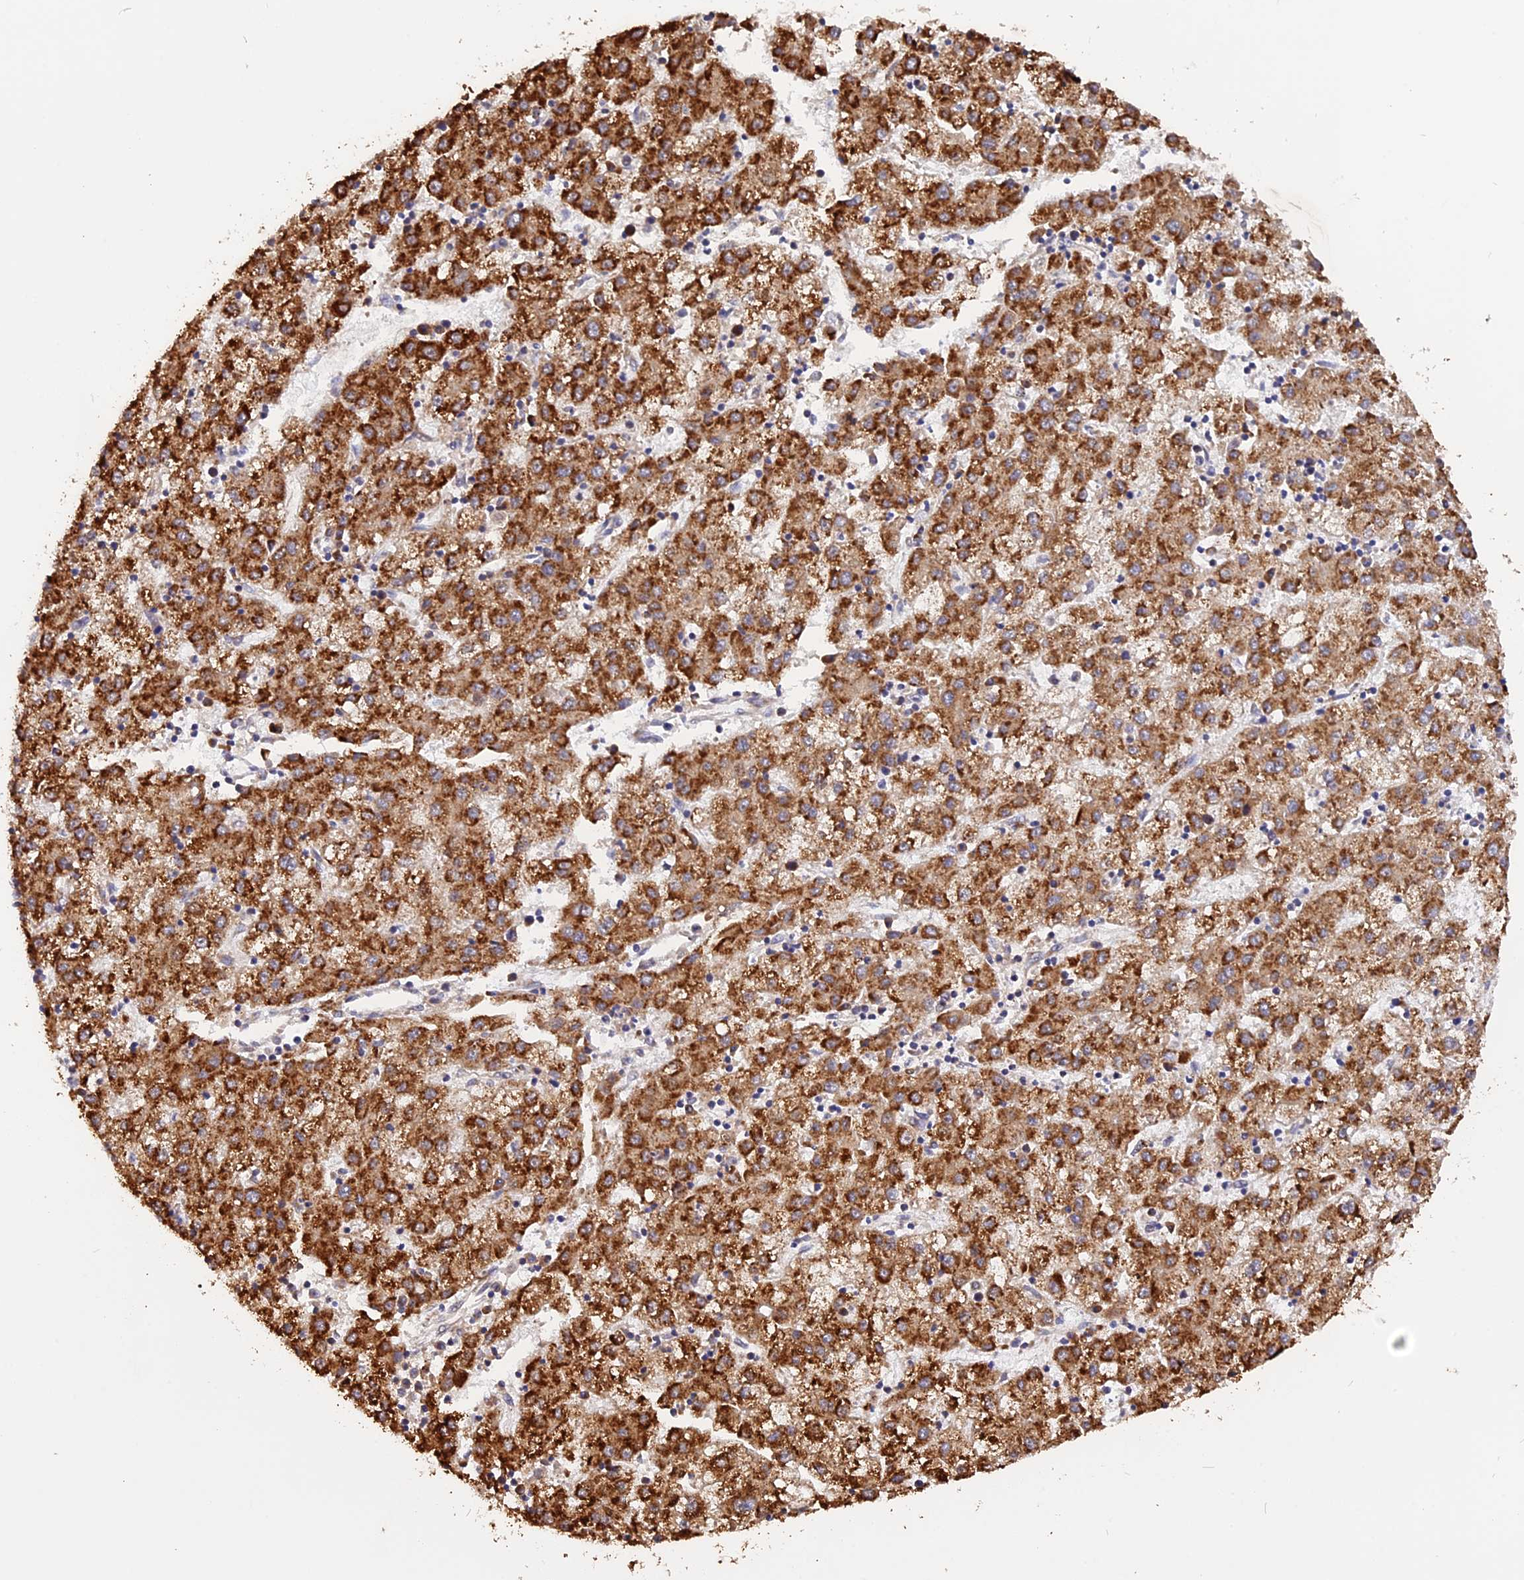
{"staining": {"intensity": "strong", "quantity": ">75%", "location": "cytoplasmic/membranous"}, "tissue": "liver cancer", "cell_type": "Tumor cells", "image_type": "cancer", "snomed": [{"axis": "morphology", "description": "Carcinoma, Hepatocellular, NOS"}, {"axis": "topography", "description": "Liver"}], "caption": "About >75% of tumor cells in human liver hepatocellular carcinoma exhibit strong cytoplasmic/membranous protein staining as visualized by brown immunohistochemical staining.", "gene": "GNPTAB", "patient": {"sex": "male", "age": 72}}